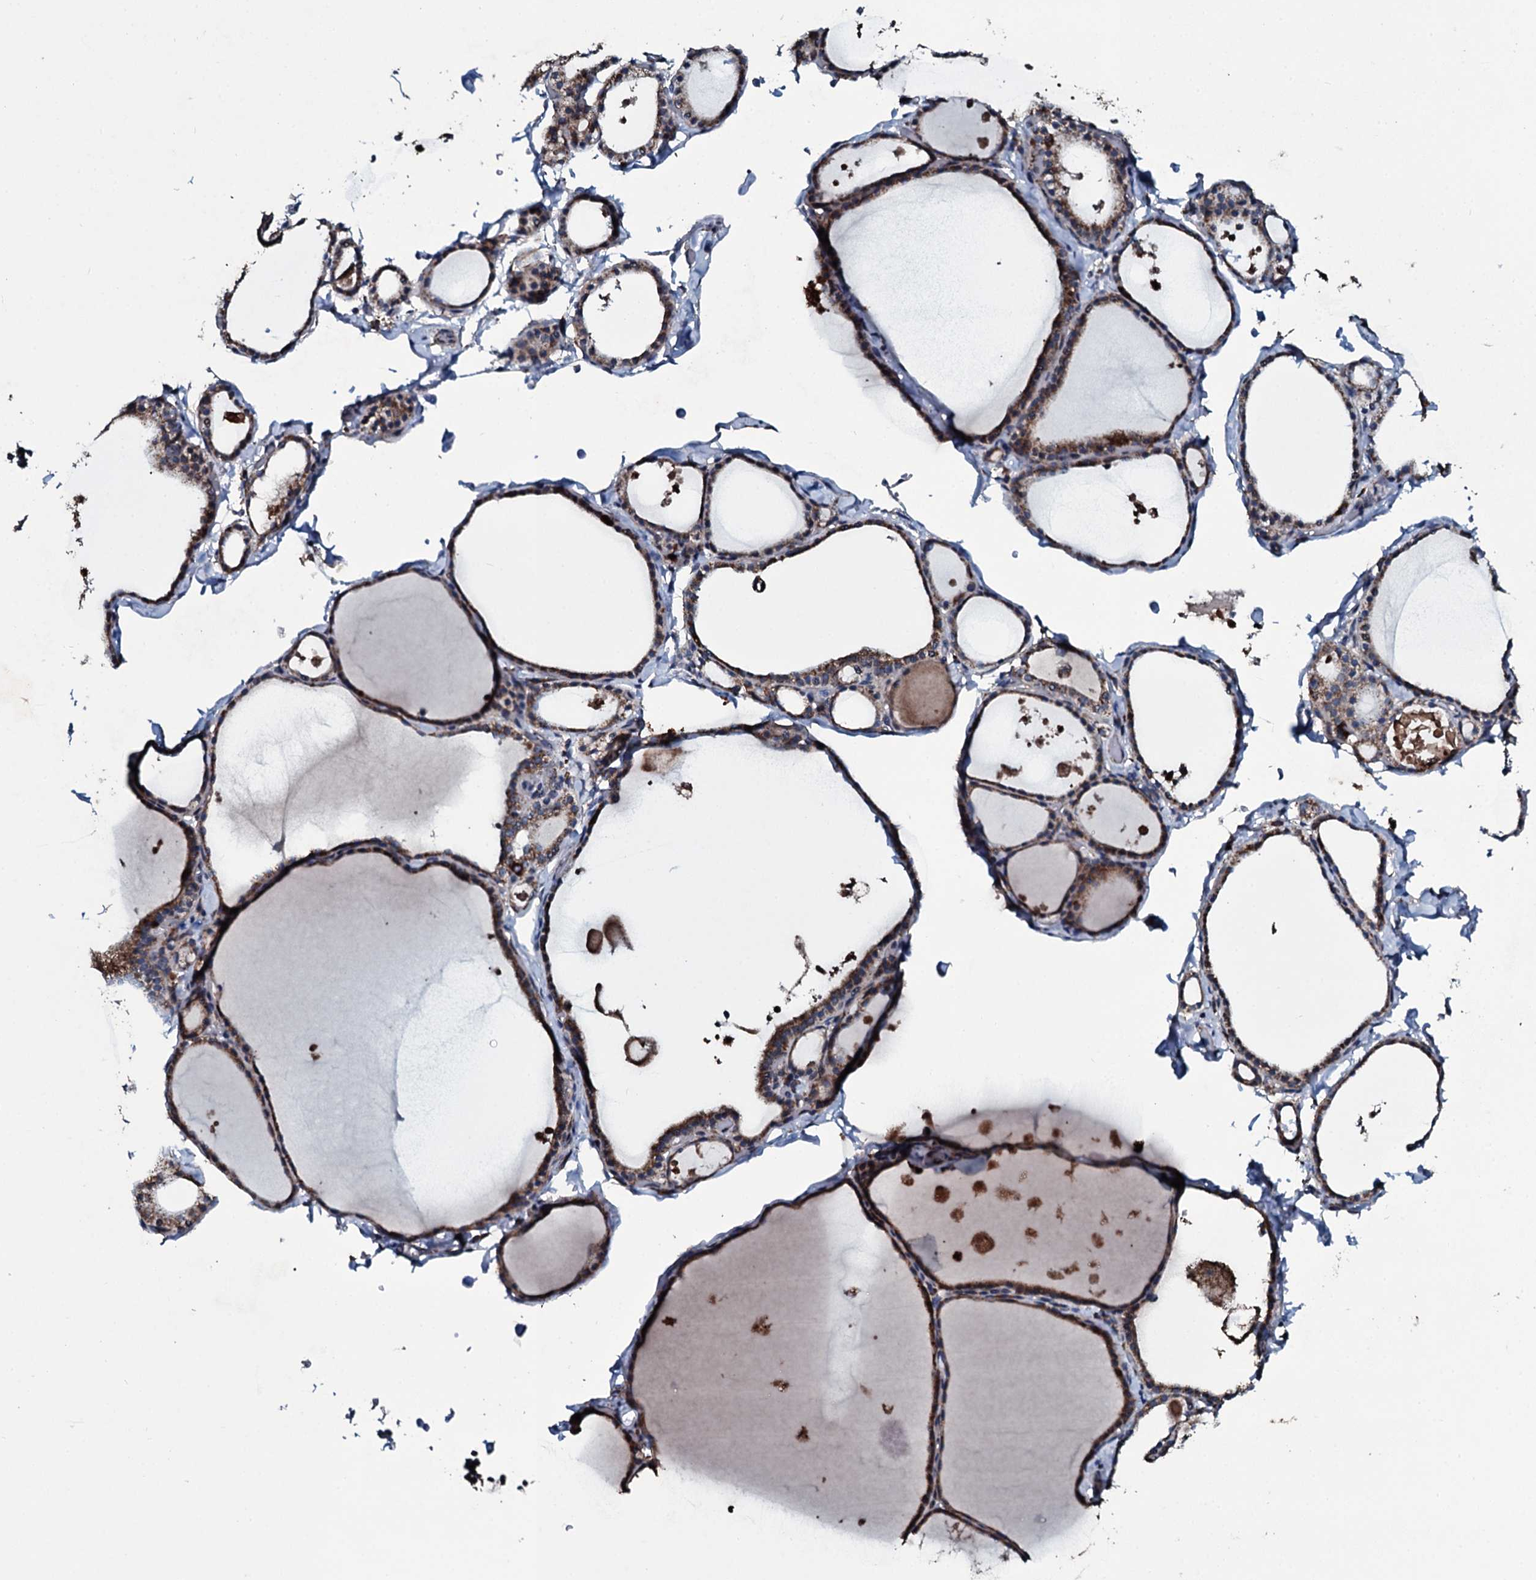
{"staining": {"intensity": "moderate", "quantity": ">75%", "location": "cytoplasmic/membranous"}, "tissue": "thyroid gland", "cell_type": "Glandular cells", "image_type": "normal", "snomed": [{"axis": "morphology", "description": "Normal tissue, NOS"}, {"axis": "topography", "description": "Thyroid gland"}], "caption": "Immunohistochemistry (IHC) histopathology image of benign thyroid gland: human thyroid gland stained using immunohistochemistry (IHC) shows medium levels of moderate protein expression localized specifically in the cytoplasmic/membranous of glandular cells, appearing as a cytoplasmic/membranous brown color.", "gene": "DYNC2I2", "patient": {"sex": "male", "age": 56}}